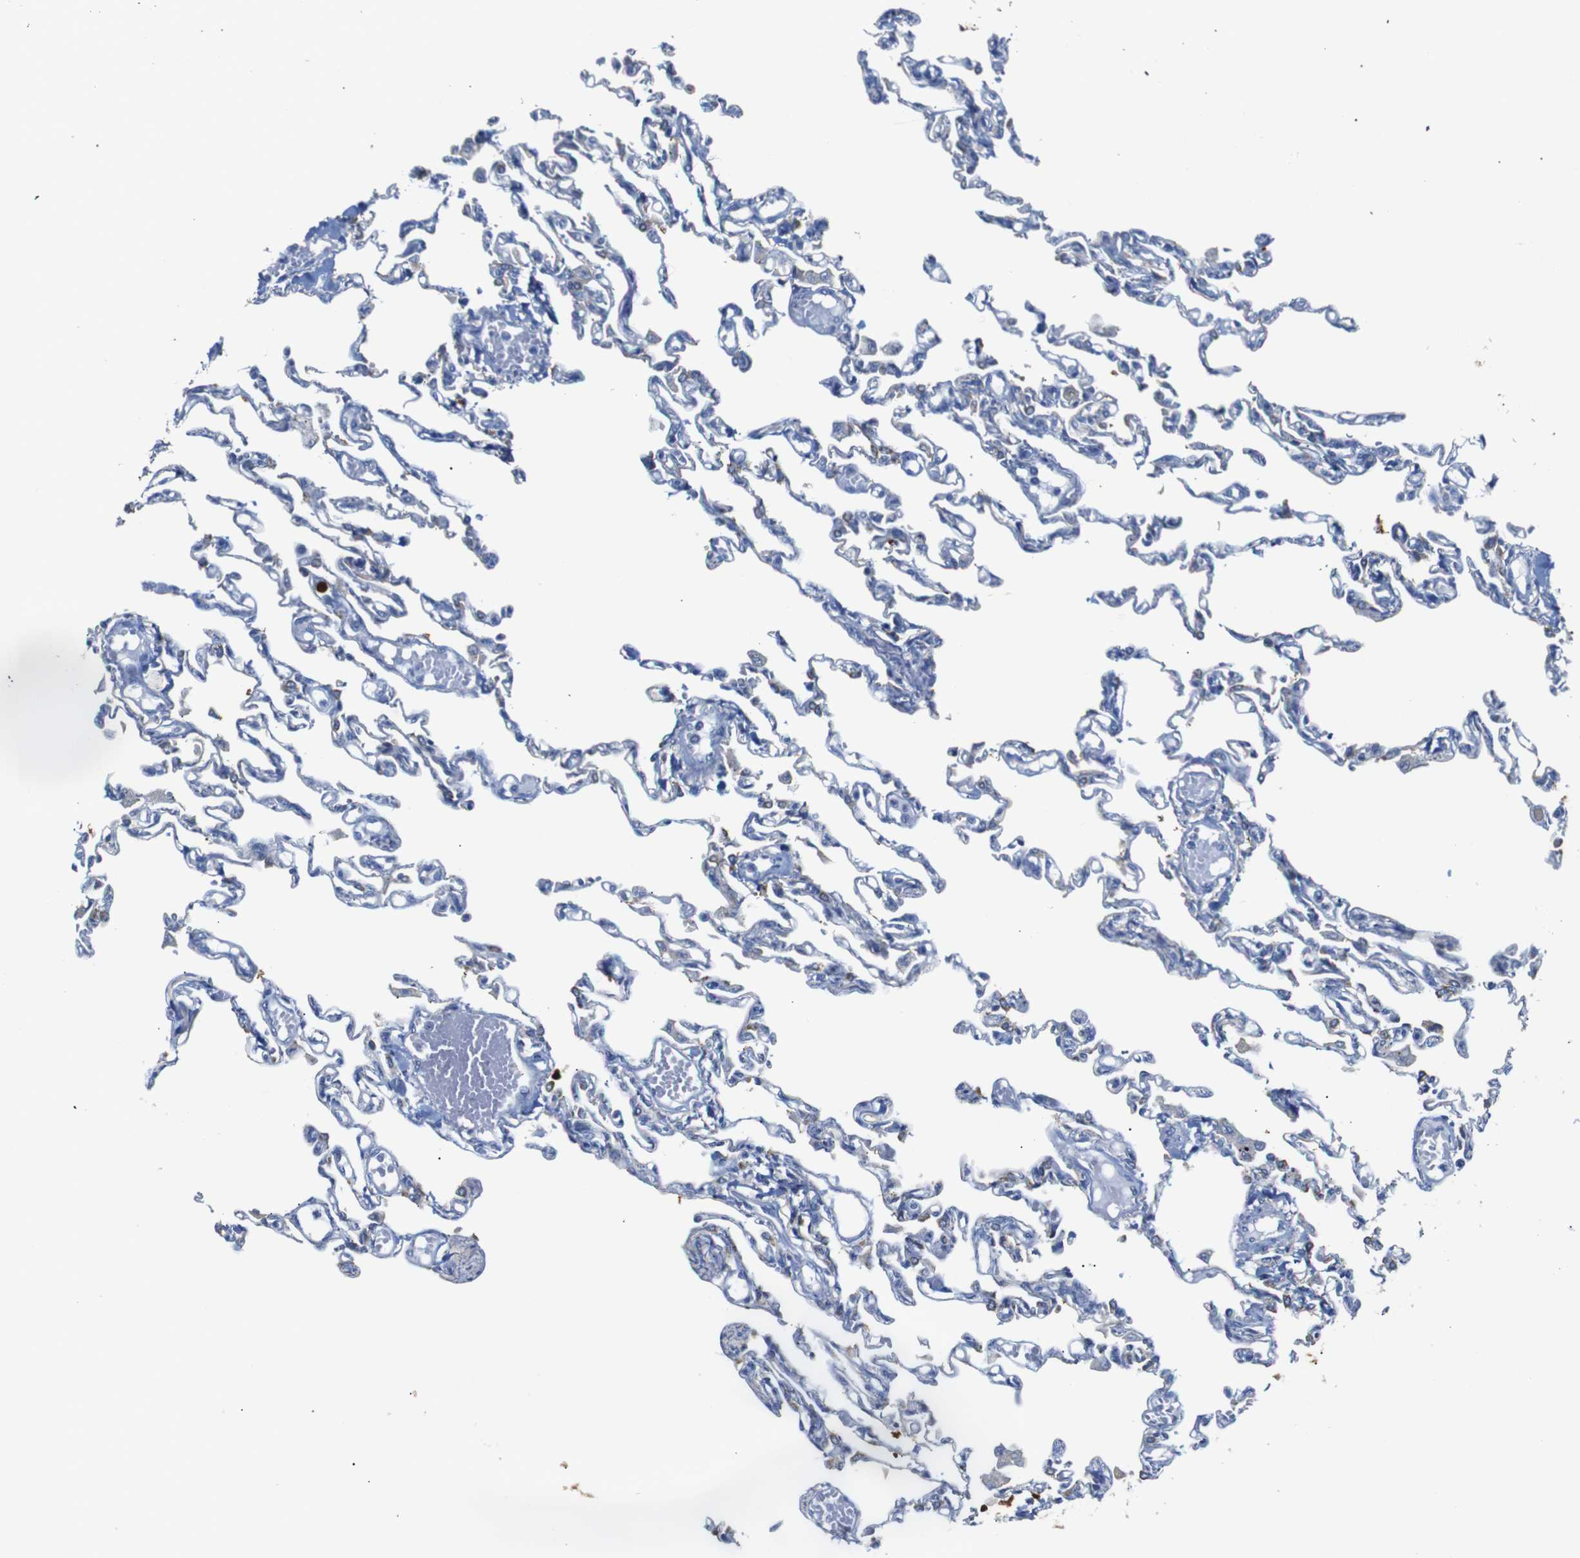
{"staining": {"intensity": "weak", "quantity": "<25%", "location": "cytoplasmic/membranous"}, "tissue": "lung", "cell_type": "Alveolar cells", "image_type": "normal", "snomed": [{"axis": "morphology", "description": "Normal tissue, NOS"}, {"axis": "topography", "description": "Lung"}], "caption": "Immunohistochemical staining of normal lung demonstrates no significant staining in alveolar cells.", "gene": "ALOX15", "patient": {"sex": "male", "age": 21}}